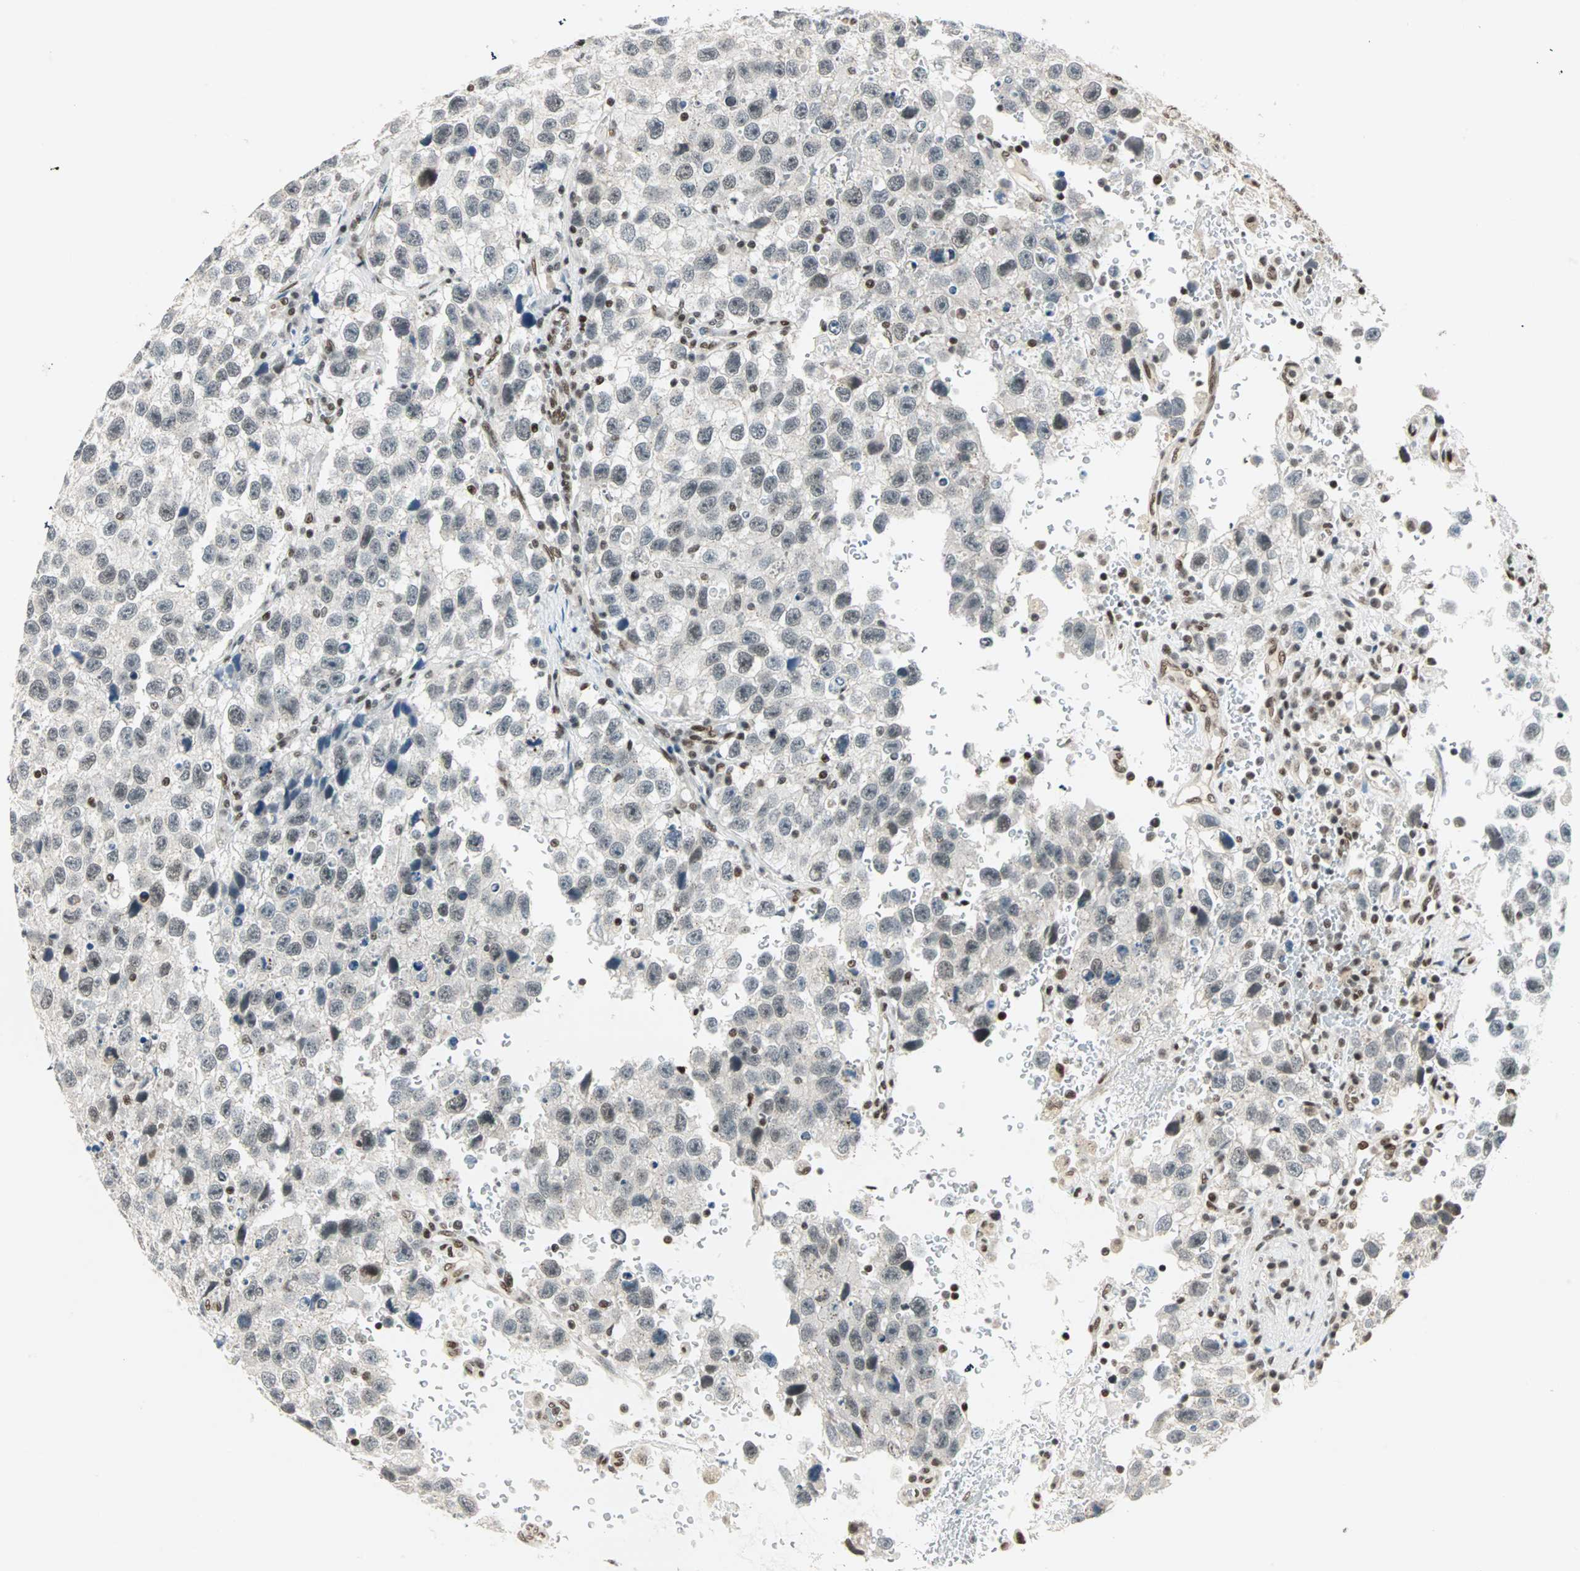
{"staining": {"intensity": "weak", "quantity": "<25%", "location": "nuclear"}, "tissue": "testis cancer", "cell_type": "Tumor cells", "image_type": "cancer", "snomed": [{"axis": "morphology", "description": "Seminoma, NOS"}, {"axis": "topography", "description": "Testis"}], "caption": "Tumor cells are negative for brown protein staining in seminoma (testis).", "gene": "BLM", "patient": {"sex": "male", "age": 33}}